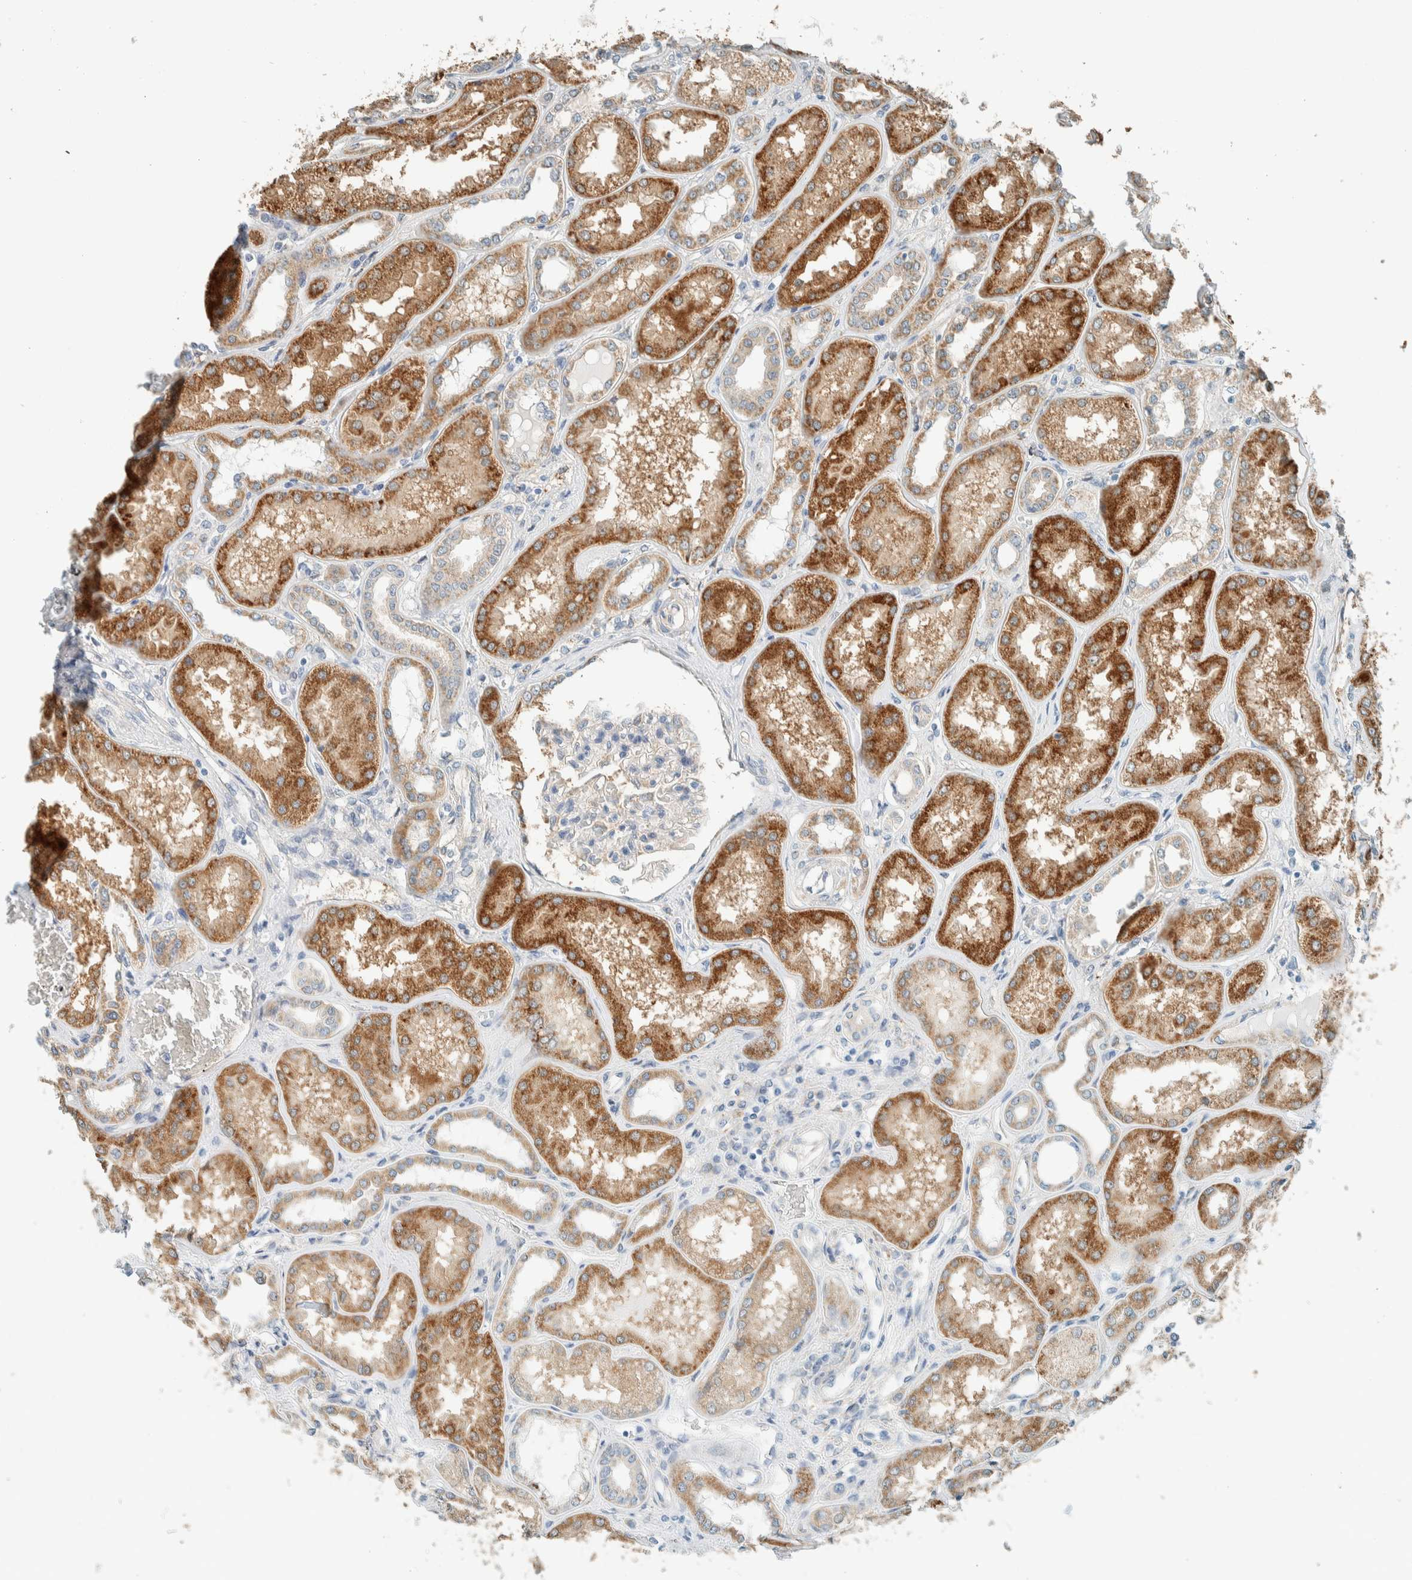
{"staining": {"intensity": "weak", "quantity": "25%-75%", "location": "cytoplasmic/membranous"}, "tissue": "kidney", "cell_type": "Cells in glomeruli", "image_type": "normal", "snomed": [{"axis": "morphology", "description": "Normal tissue, NOS"}, {"axis": "topography", "description": "Kidney"}], "caption": "Brown immunohistochemical staining in unremarkable human kidney reveals weak cytoplasmic/membranous expression in approximately 25%-75% of cells in glomeruli.", "gene": "ALDH7A1", "patient": {"sex": "female", "age": 56}}